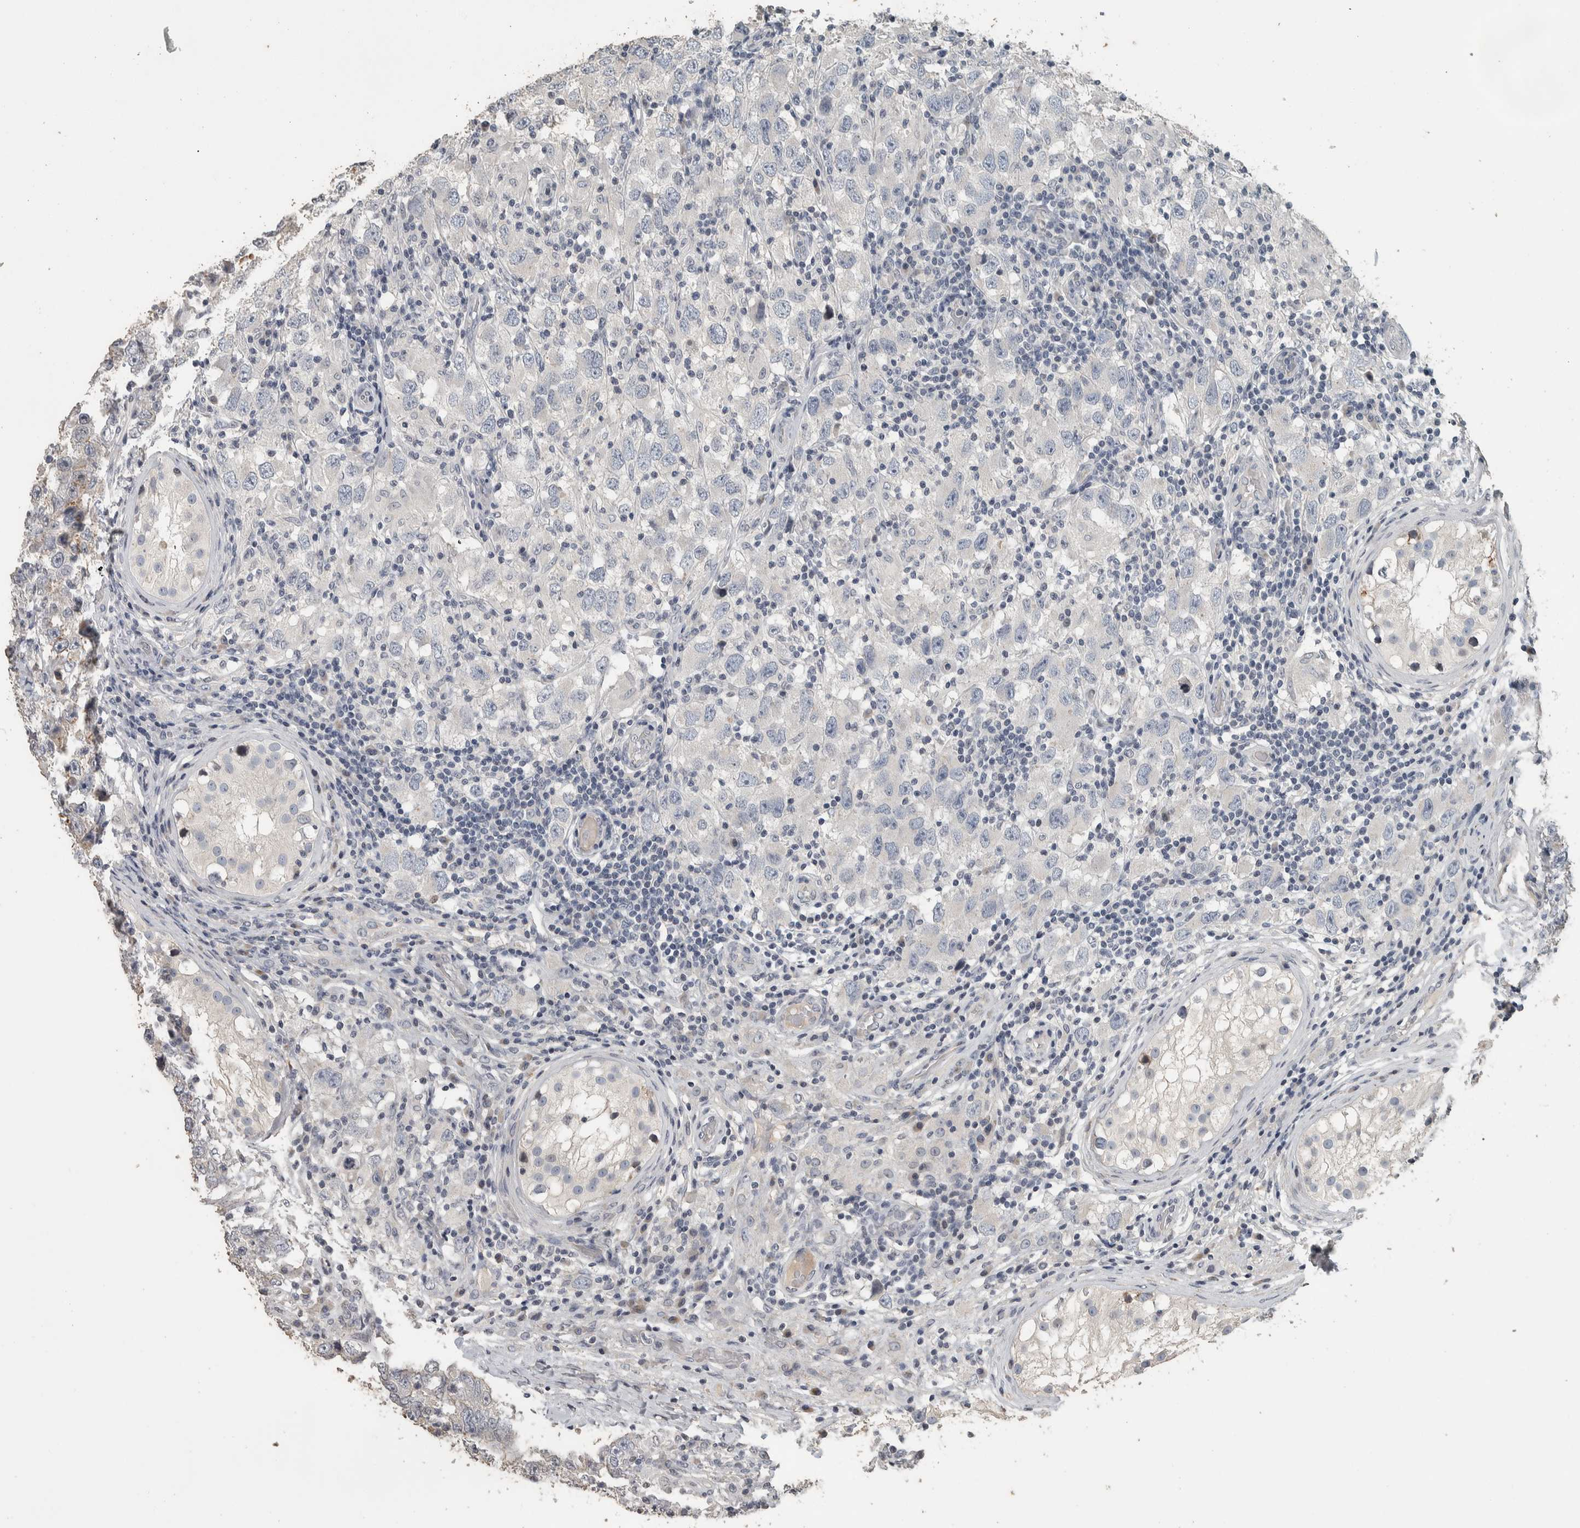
{"staining": {"intensity": "negative", "quantity": "none", "location": "none"}, "tissue": "testis cancer", "cell_type": "Tumor cells", "image_type": "cancer", "snomed": [{"axis": "morphology", "description": "Carcinoma, Embryonal, NOS"}, {"axis": "topography", "description": "Testis"}], "caption": "Immunohistochemical staining of human testis embryonal carcinoma exhibits no significant staining in tumor cells.", "gene": "NECAB1", "patient": {"sex": "male", "age": 21}}